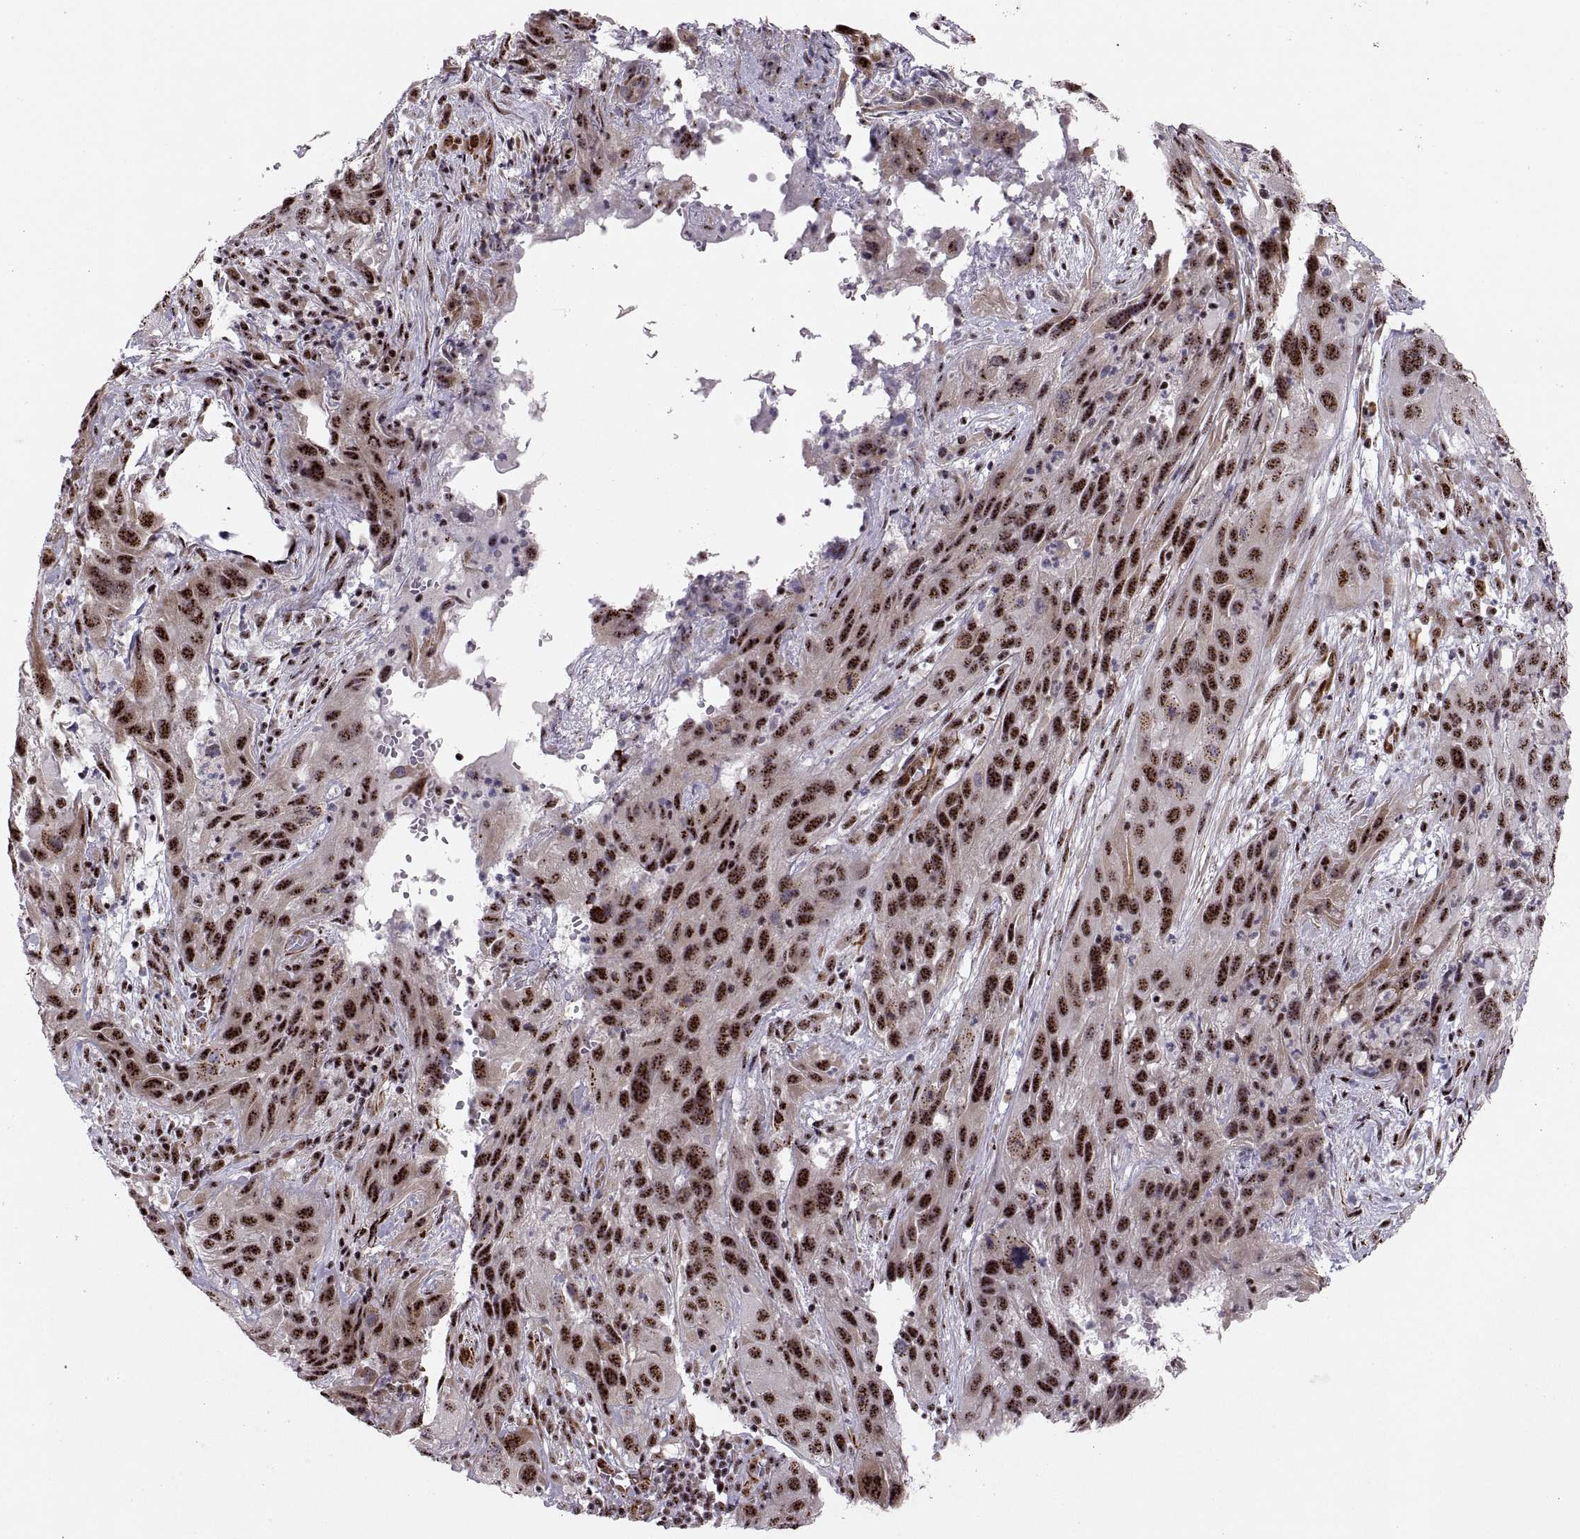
{"staining": {"intensity": "strong", "quantity": ">75%", "location": "nuclear"}, "tissue": "cervical cancer", "cell_type": "Tumor cells", "image_type": "cancer", "snomed": [{"axis": "morphology", "description": "Squamous cell carcinoma, NOS"}, {"axis": "topography", "description": "Cervix"}], "caption": "Immunohistochemistry (DAB) staining of squamous cell carcinoma (cervical) displays strong nuclear protein positivity in about >75% of tumor cells.", "gene": "ZCCHC17", "patient": {"sex": "female", "age": 32}}